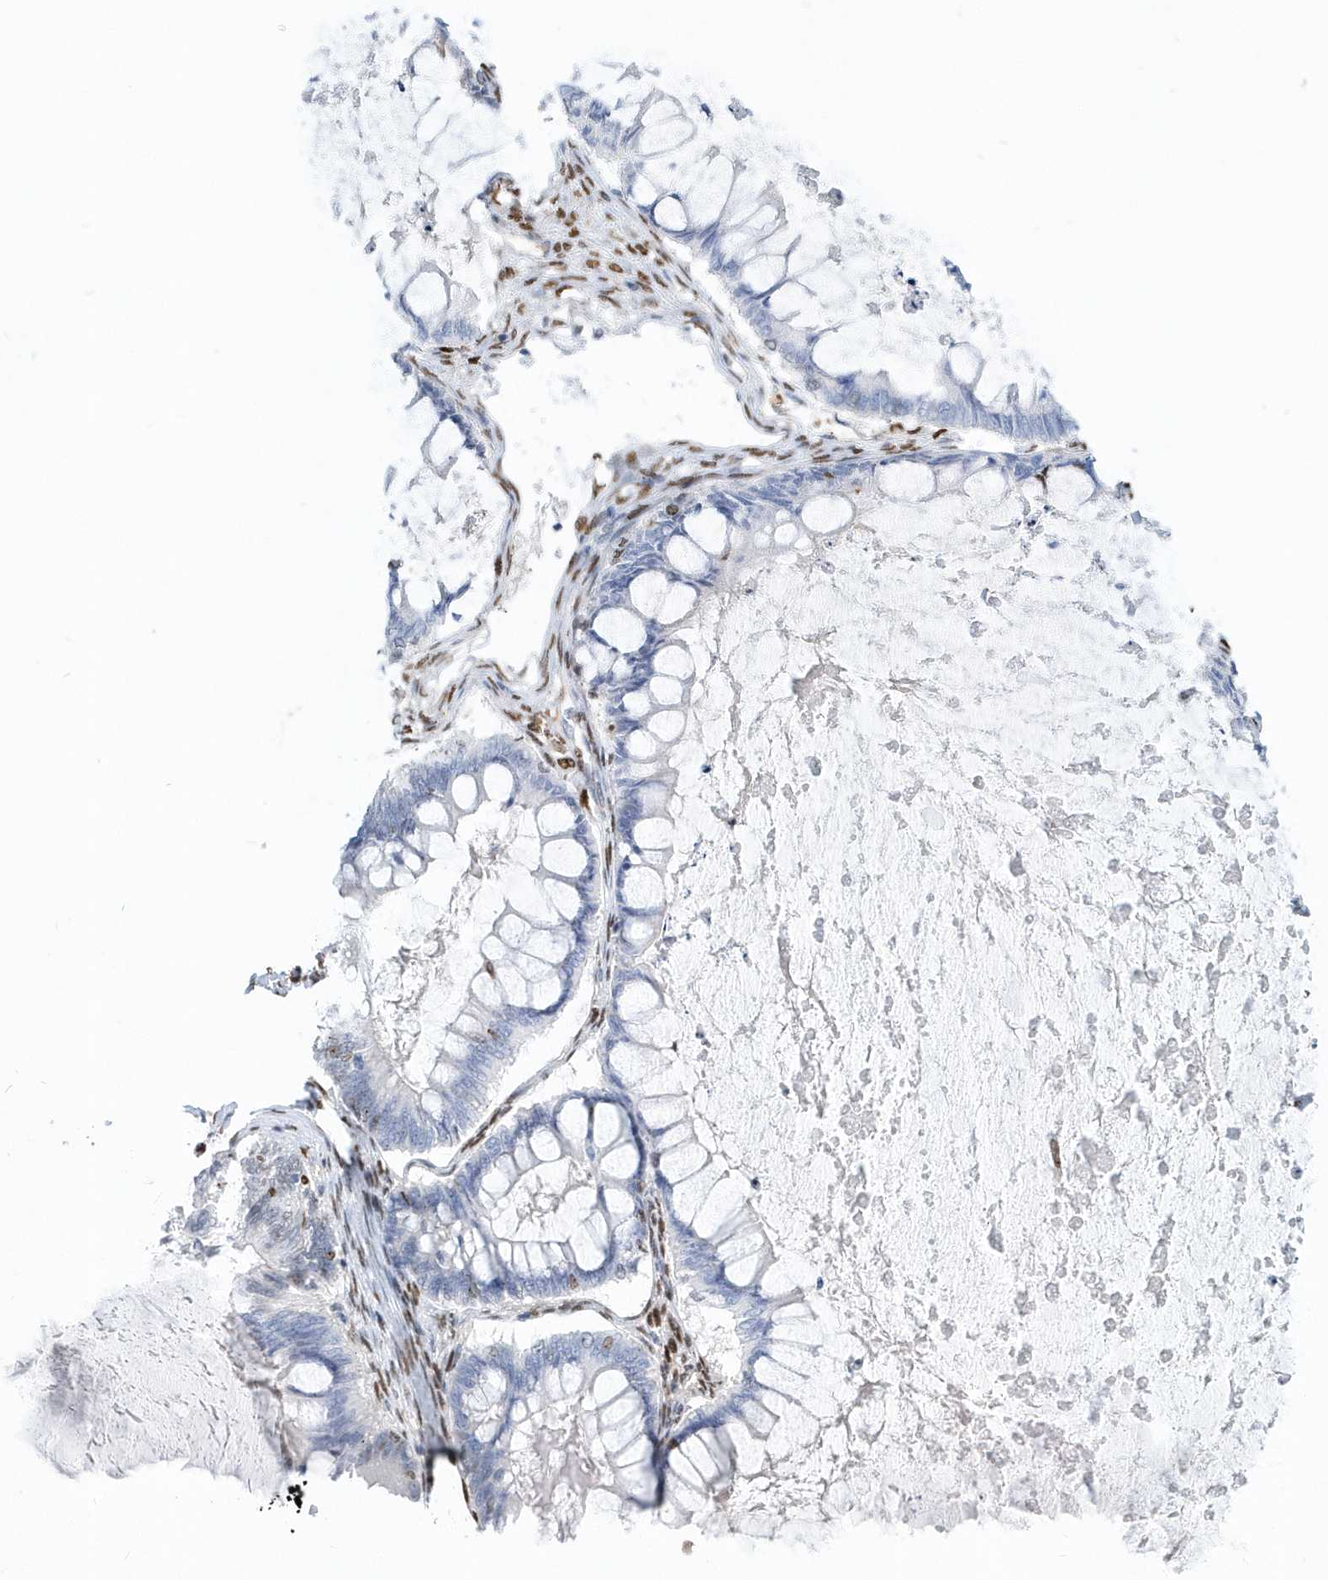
{"staining": {"intensity": "negative", "quantity": "none", "location": "none"}, "tissue": "ovarian cancer", "cell_type": "Tumor cells", "image_type": "cancer", "snomed": [{"axis": "morphology", "description": "Cystadenocarcinoma, mucinous, NOS"}, {"axis": "topography", "description": "Ovary"}], "caption": "Histopathology image shows no significant protein positivity in tumor cells of ovarian mucinous cystadenocarcinoma.", "gene": "MACROH2A2", "patient": {"sex": "female", "age": 61}}